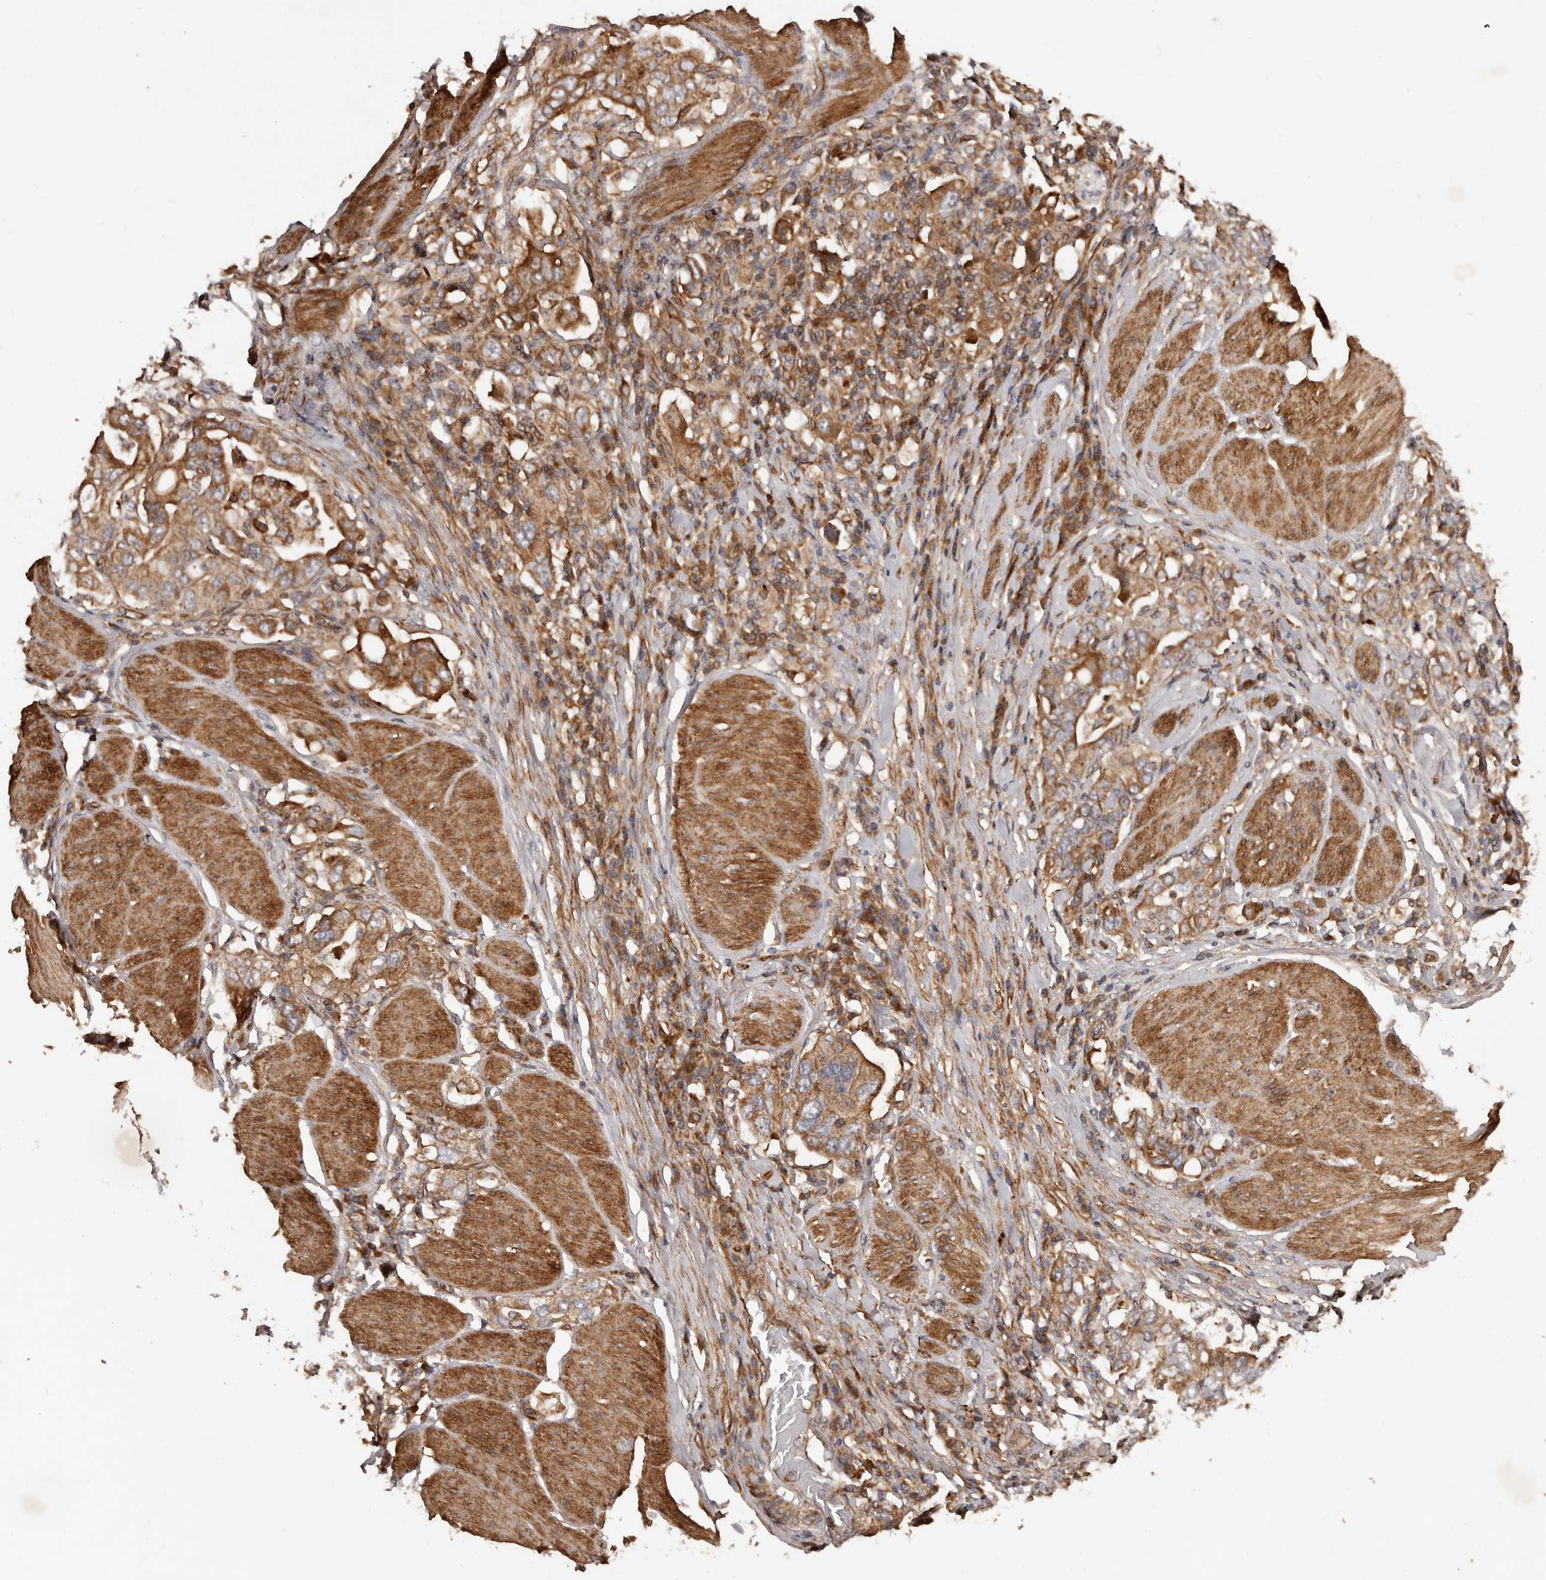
{"staining": {"intensity": "strong", "quantity": "25%-75%", "location": "cytoplasmic/membranous"}, "tissue": "stomach cancer", "cell_type": "Tumor cells", "image_type": "cancer", "snomed": [{"axis": "morphology", "description": "Adenocarcinoma, NOS"}, {"axis": "topography", "description": "Stomach, upper"}], "caption": "Strong cytoplasmic/membranous protein staining is identified in approximately 25%-75% of tumor cells in stomach cancer (adenocarcinoma).", "gene": "GTPBP1", "patient": {"sex": "male", "age": 62}}